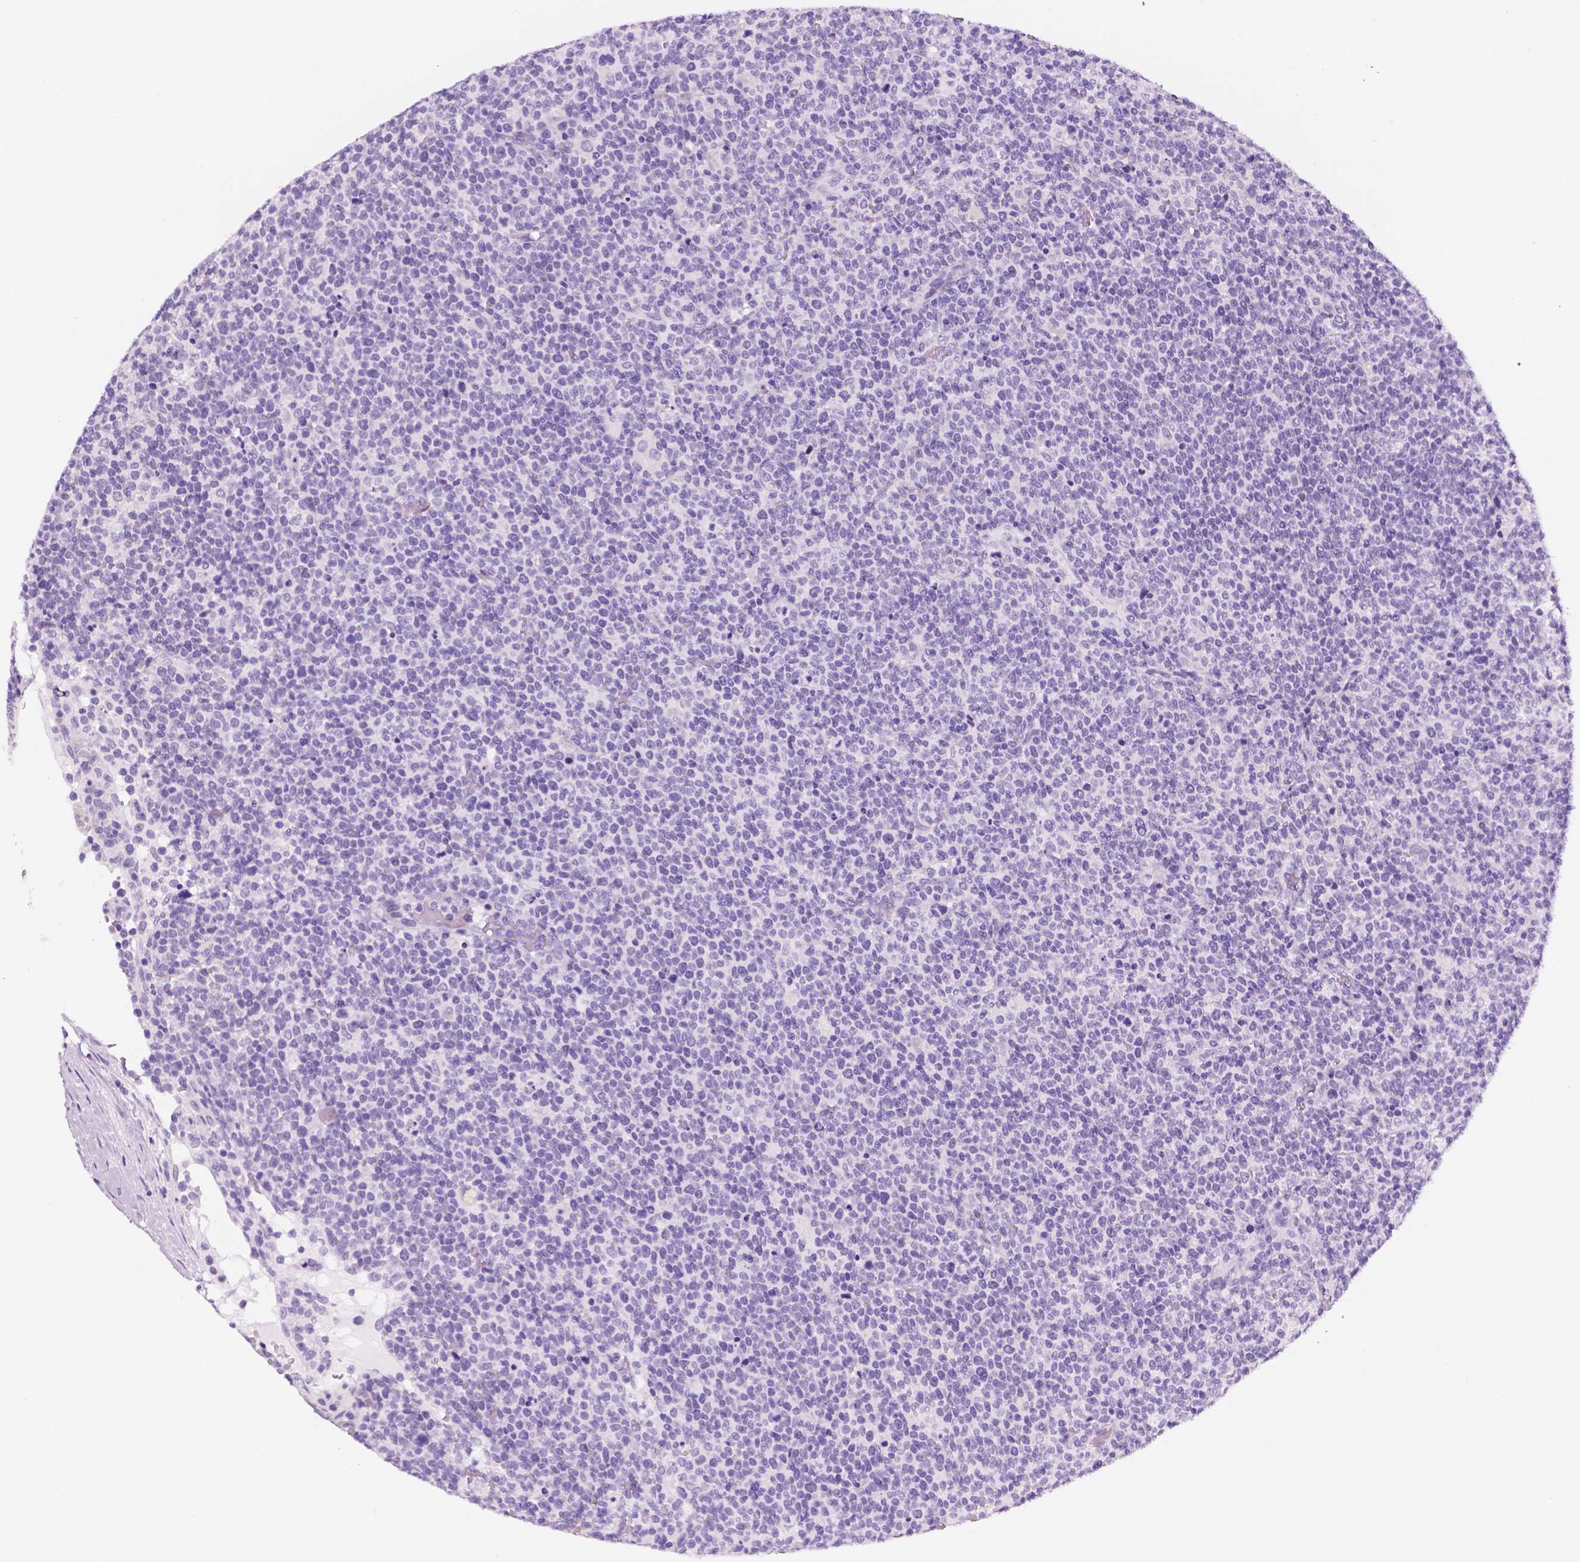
{"staining": {"intensity": "negative", "quantity": "none", "location": "none"}, "tissue": "lymphoma", "cell_type": "Tumor cells", "image_type": "cancer", "snomed": [{"axis": "morphology", "description": "Malignant lymphoma, non-Hodgkin's type, High grade"}, {"axis": "topography", "description": "Lymph node"}], "caption": "The histopathology image reveals no staining of tumor cells in high-grade malignant lymphoma, non-Hodgkin's type.", "gene": "PPL", "patient": {"sex": "male", "age": 61}}